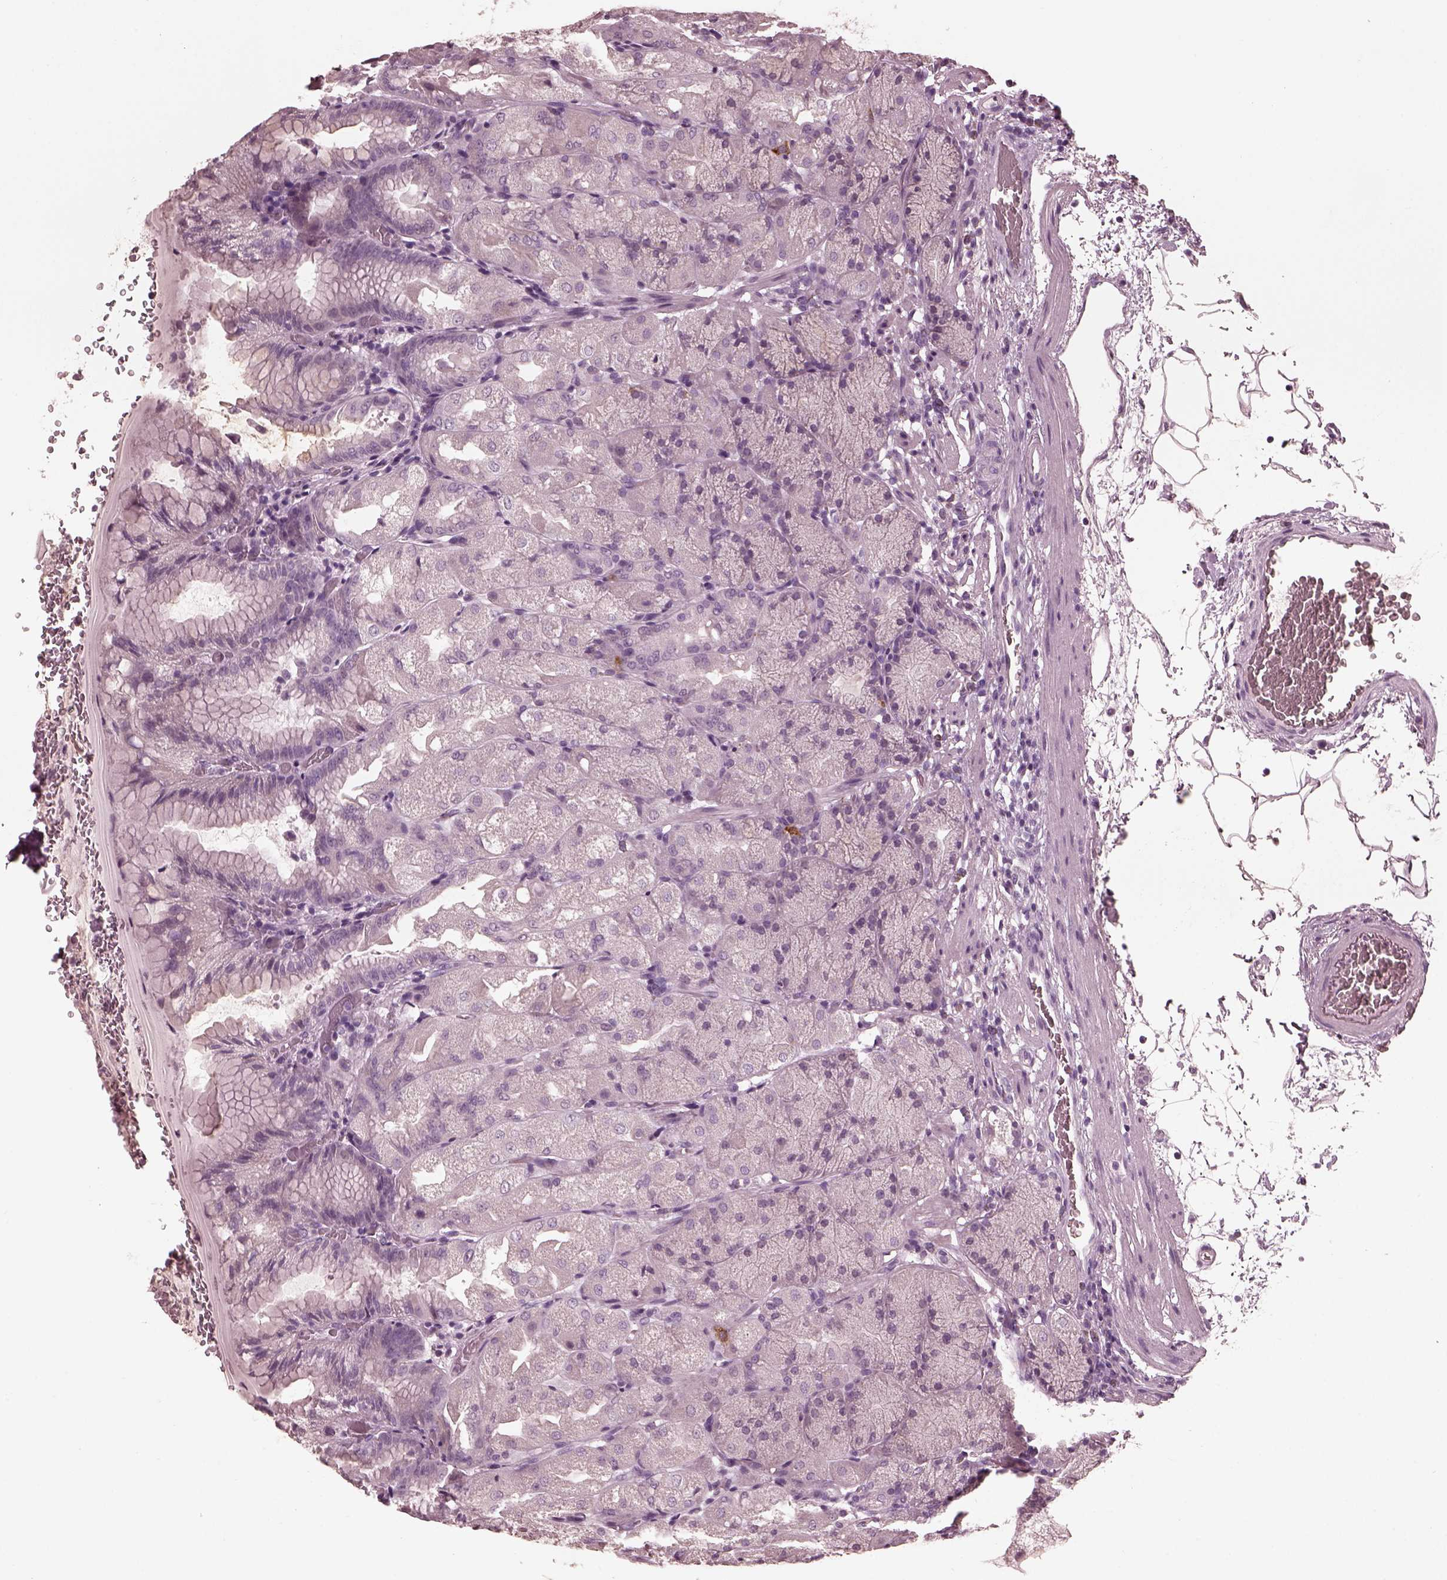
{"staining": {"intensity": "negative", "quantity": "none", "location": "none"}, "tissue": "stomach", "cell_type": "Glandular cells", "image_type": "normal", "snomed": [{"axis": "morphology", "description": "Normal tissue, NOS"}, {"axis": "topography", "description": "Stomach, upper"}, {"axis": "topography", "description": "Stomach"}, {"axis": "topography", "description": "Stomach, lower"}], "caption": "Immunohistochemical staining of benign human stomach demonstrates no significant expression in glandular cells.", "gene": "CGA", "patient": {"sex": "male", "age": 62}}